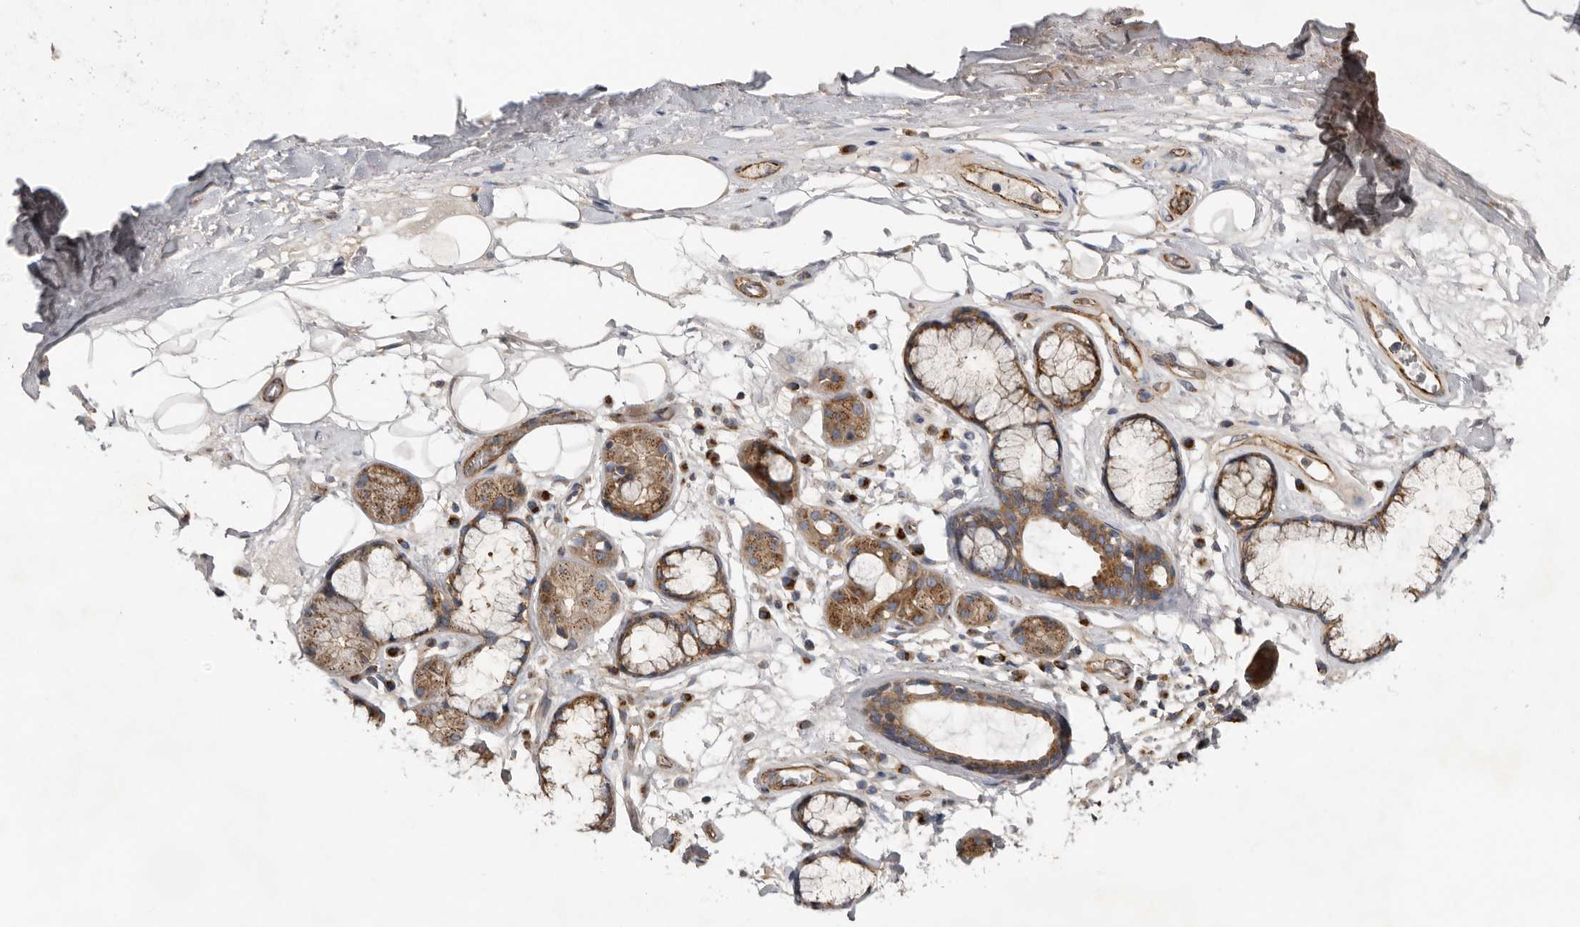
{"staining": {"intensity": "weak", "quantity": ">75%", "location": "cytoplasmic/membranous"}, "tissue": "adipose tissue", "cell_type": "Adipocytes", "image_type": "normal", "snomed": [{"axis": "morphology", "description": "Normal tissue, NOS"}, {"axis": "topography", "description": "Cartilage tissue"}], "caption": "Immunohistochemical staining of unremarkable adipose tissue displays >75% levels of weak cytoplasmic/membranous protein staining in about >75% of adipocytes.", "gene": "LUZP1", "patient": {"sex": "female", "age": 63}}